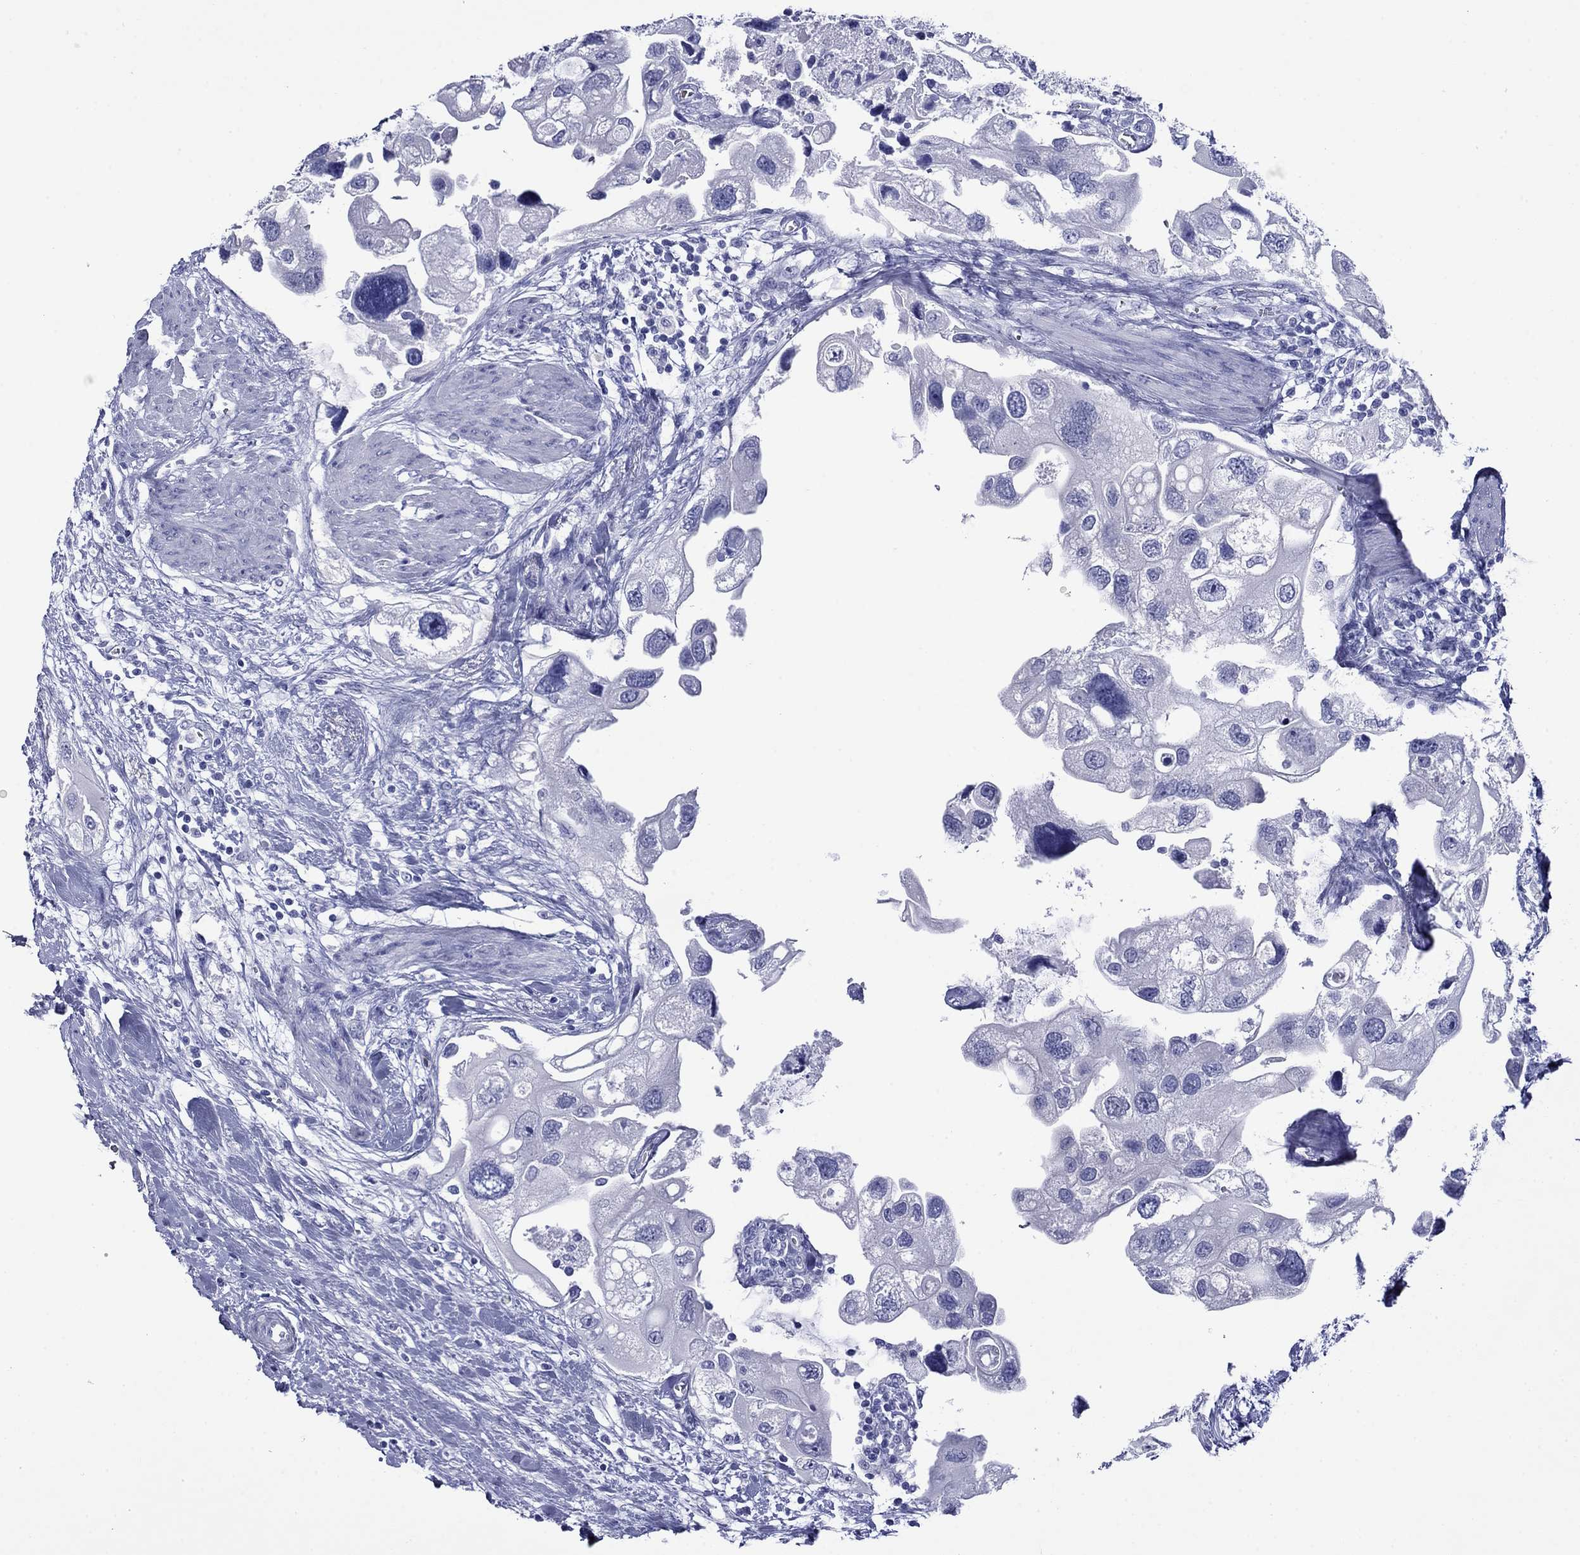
{"staining": {"intensity": "negative", "quantity": "none", "location": "none"}, "tissue": "urothelial cancer", "cell_type": "Tumor cells", "image_type": "cancer", "snomed": [{"axis": "morphology", "description": "Urothelial carcinoma, High grade"}, {"axis": "topography", "description": "Urinary bladder"}], "caption": "Tumor cells are negative for protein expression in human urothelial cancer.", "gene": "ROM1", "patient": {"sex": "male", "age": 59}}